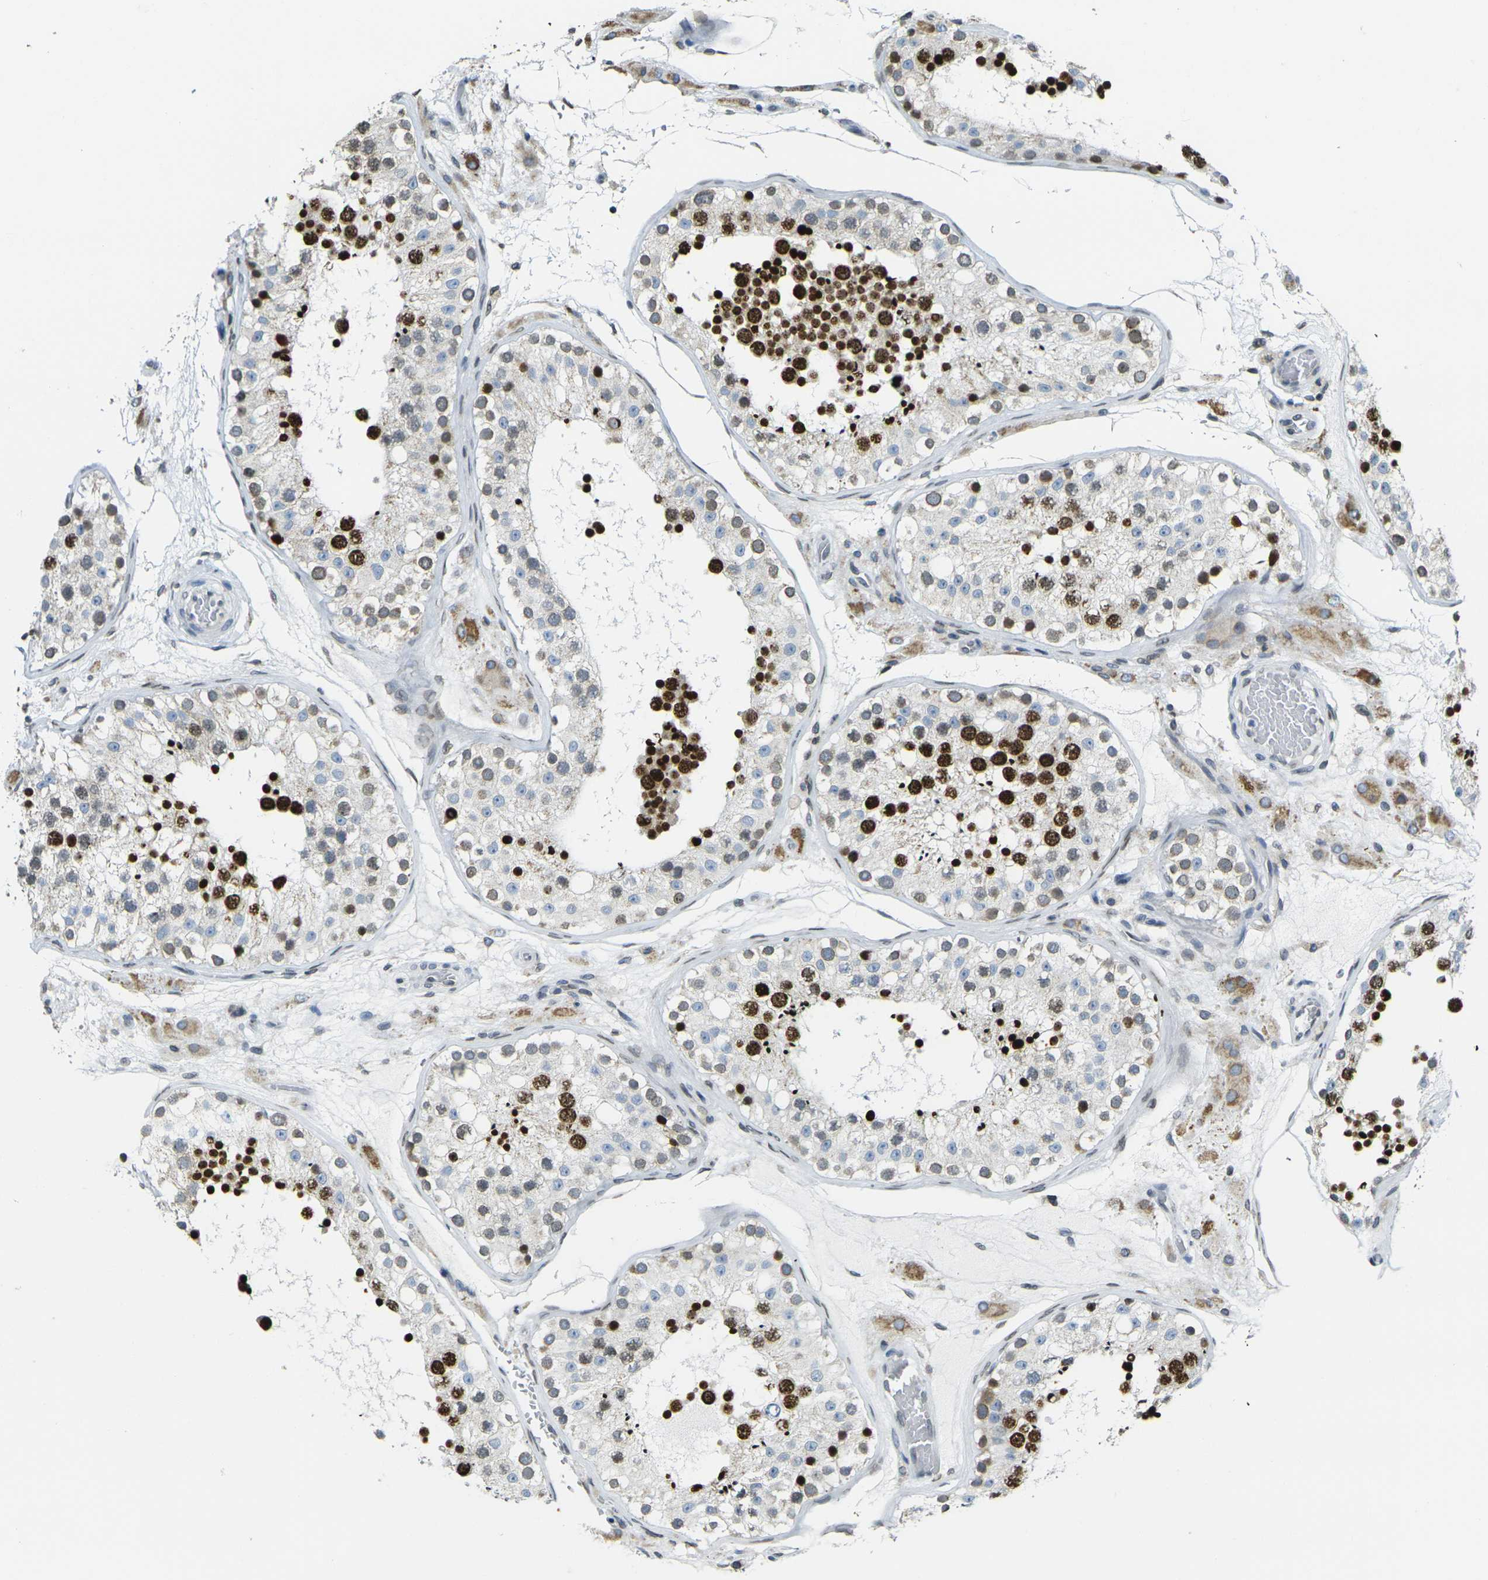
{"staining": {"intensity": "strong", "quantity": "25%-75%", "location": "nuclear"}, "tissue": "testis", "cell_type": "Cells in seminiferous ducts", "image_type": "normal", "snomed": [{"axis": "morphology", "description": "Normal tissue, NOS"}, {"axis": "topography", "description": "Testis"}], "caption": "Testis was stained to show a protein in brown. There is high levels of strong nuclear expression in about 25%-75% of cells in seminiferous ducts. (brown staining indicates protein expression, while blue staining denotes nuclei).", "gene": "BRDT", "patient": {"sex": "male", "age": 26}}